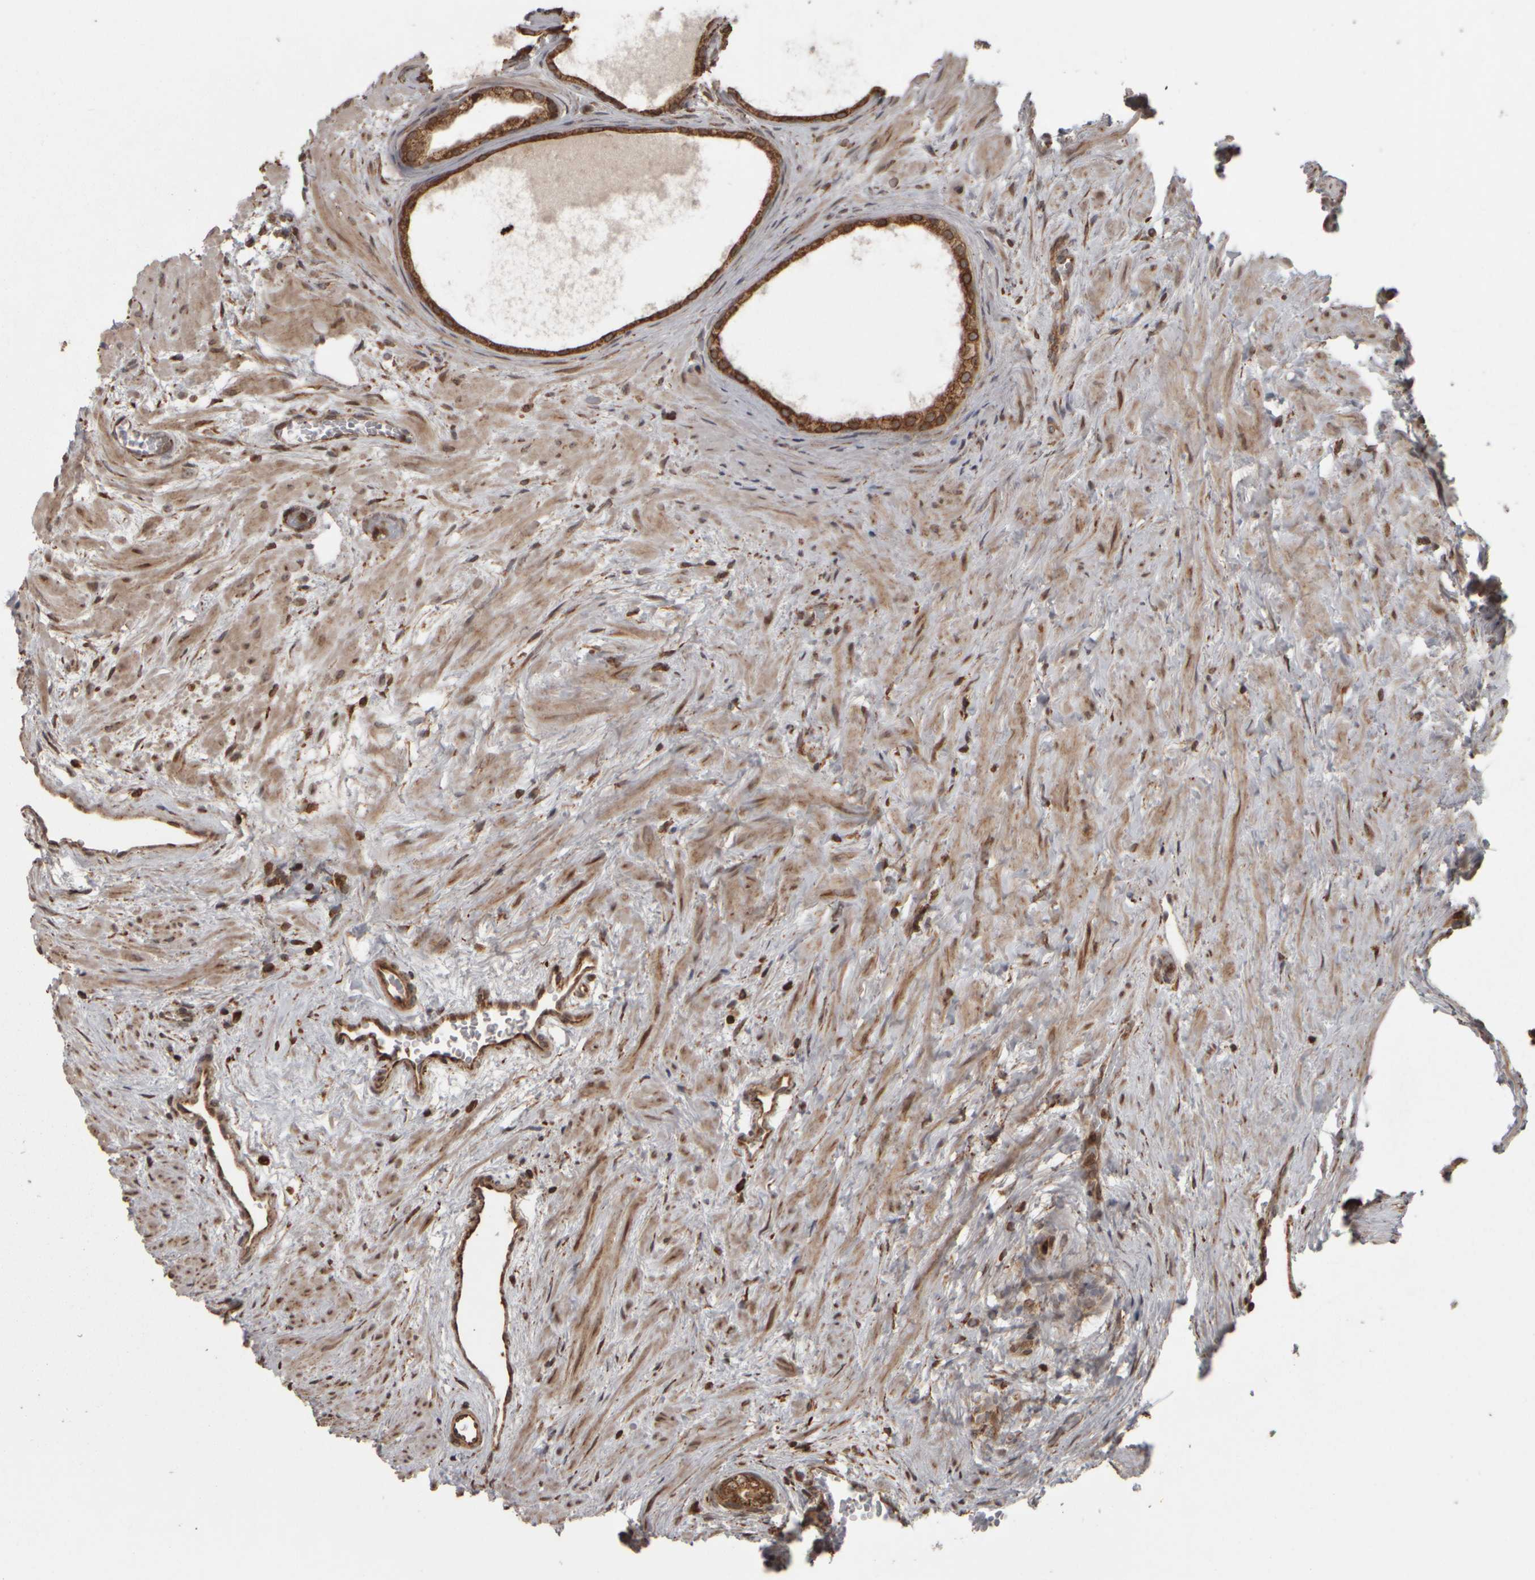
{"staining": {"intensity": "strong", "quantity": ">75%", "location": "cytoplasmic/membranous"}, "tissue": "prostate", "cell_type": "Glandular cells", "image_type": "normal", "snomed": [{"axis": "morphology", "description": "Normal tissue, NOS"}, {"axis": "topography", "description": "Prostate"}], "caption": "High-power microscopy captured an IHC photomicrograph of unremarkable prostate, revealing strong cytoplasmic/membranous positivity in about >75% of glandular cells.", "gene": "AGBL3", "patient": {"sex": "male", "age": 48}}